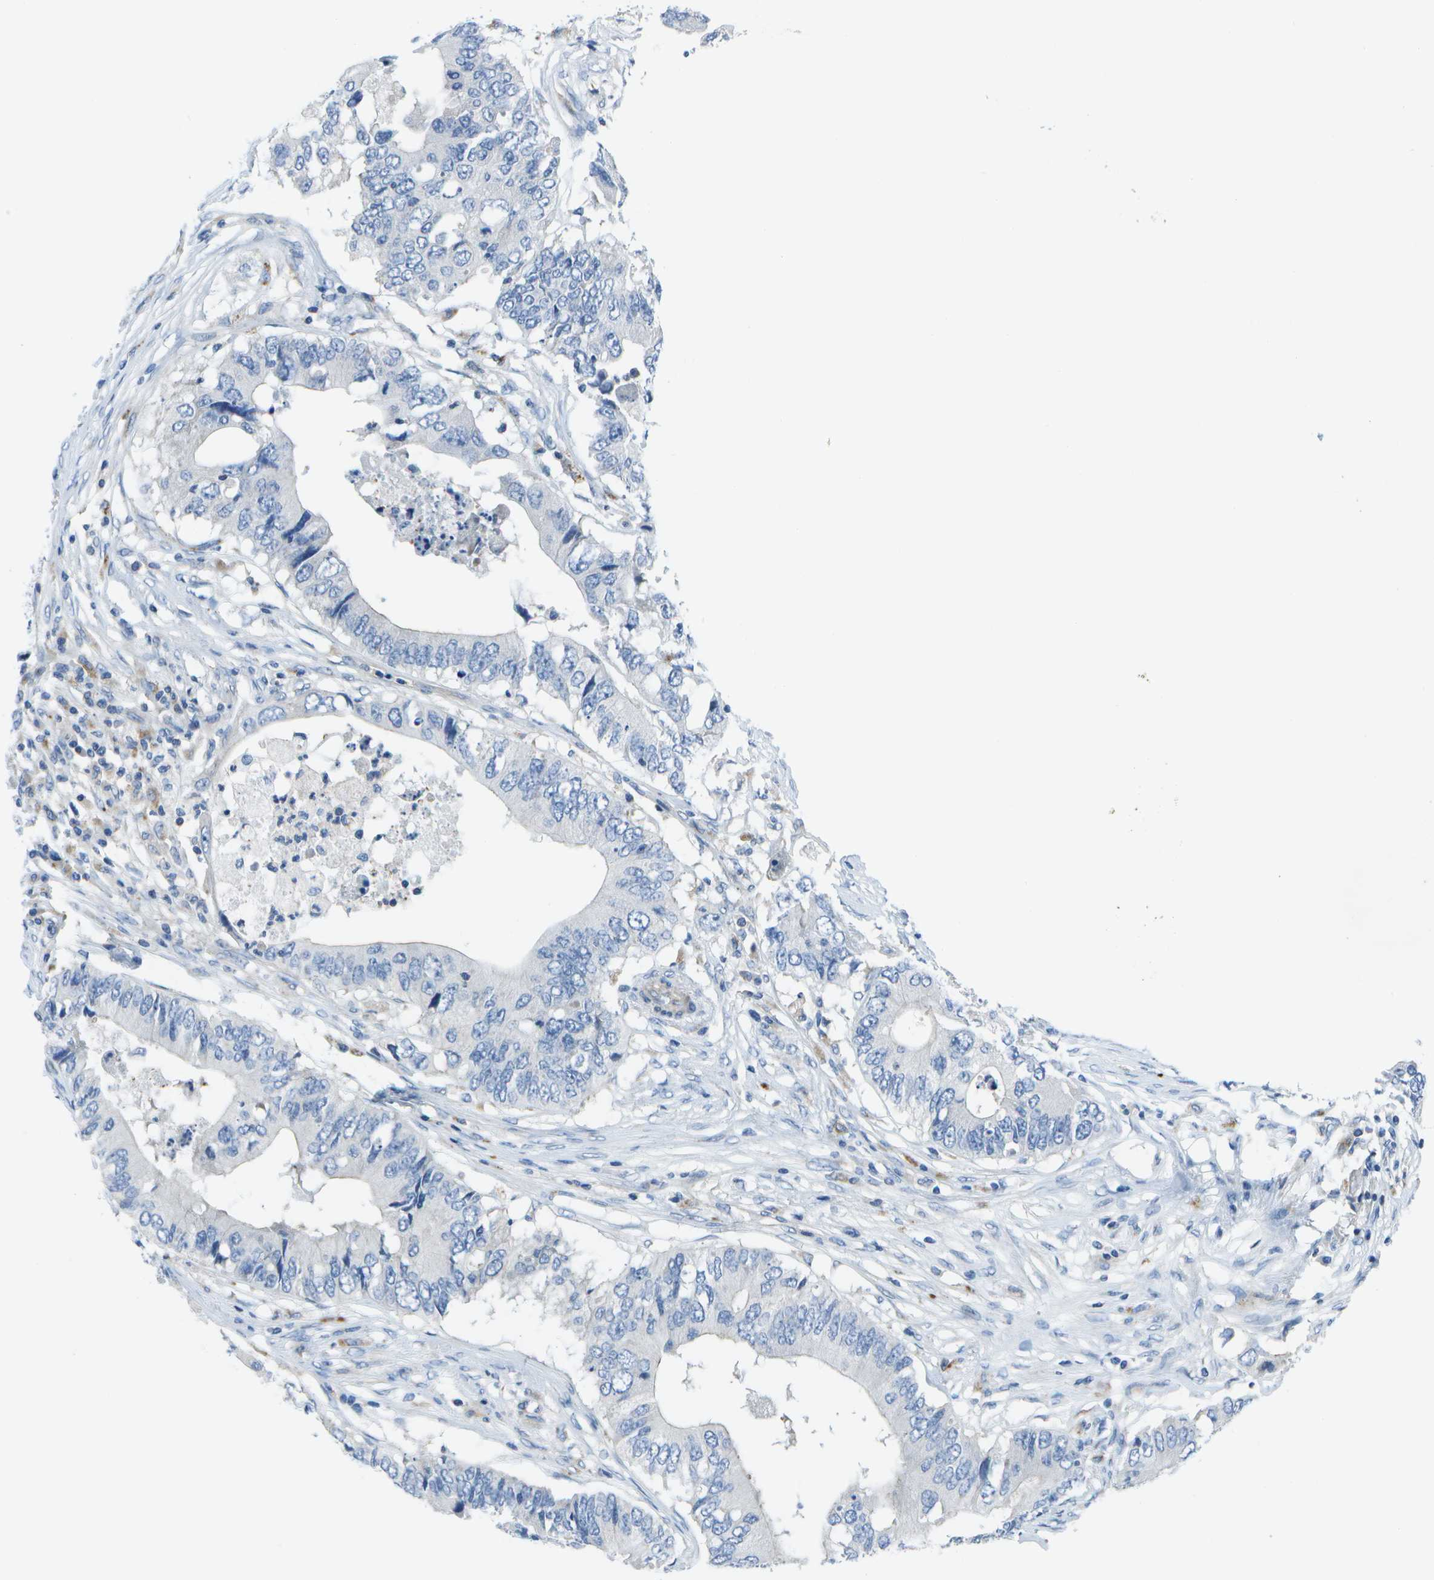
{"staining": {"intensity": "negative", "quantity": "none", "location": "none"}, "tissue": "colorectal cancer", "cell_type": "Tumor cells", "image_type": "cancer", "snomed": [{"axis": "morphology", "description": "Adenocarcinoma, NOS"}, {"axis": "topography", "description": "Colon"}], "caption": "DAB immunohistochemical staining of colorectal cancer (adenocarcinoma) reveals no significant staining in tumor cells.", "gene": "DCT", "patient": {"sex": "male", "age": 71}}